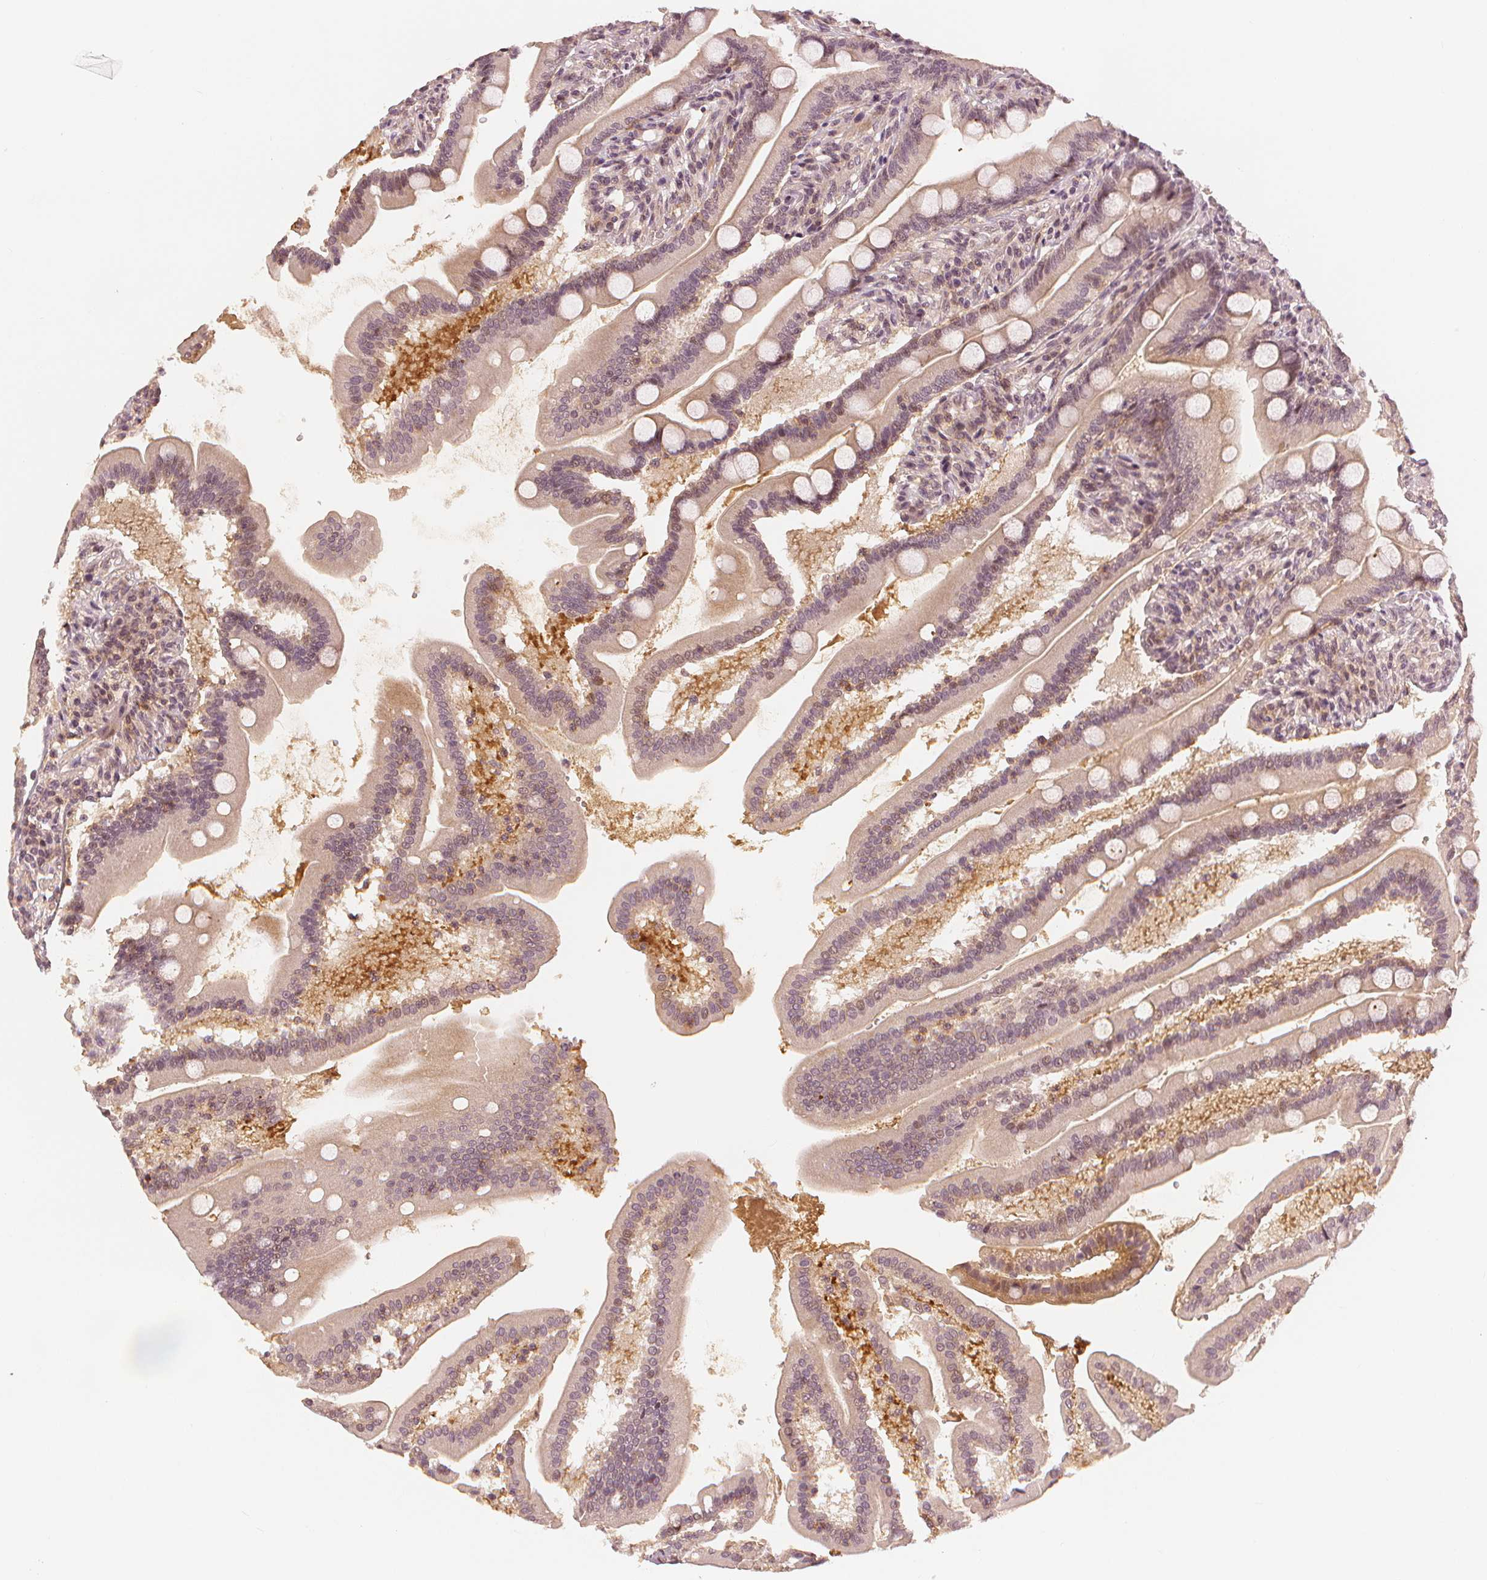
{"staining": {"intensity": "weak", "quantity": "25%-75%", "location": "cytoplasmic/membranous,nuclear"}, "tissue": "duodenum", "cell_type": "Glandular cells", "image_type": "normal", "snomed": [{"axis": "morphology", "description": "Normal tissue, NOS"}, {"axis": "topography", "description": "Duodenum"}], "caption": "Protein expression analysis of normal human duodenum reveals weak cytoplasmic/membranous,nuclear expression in approximately 25%-75% of glandular cells. (DAB (3,3'-diaminobenzidine) IHC, brown staining for protein, blue staining for nuclei).", "gene": "SLC34A1", "patient": {"sex": "female", "age": 67}}